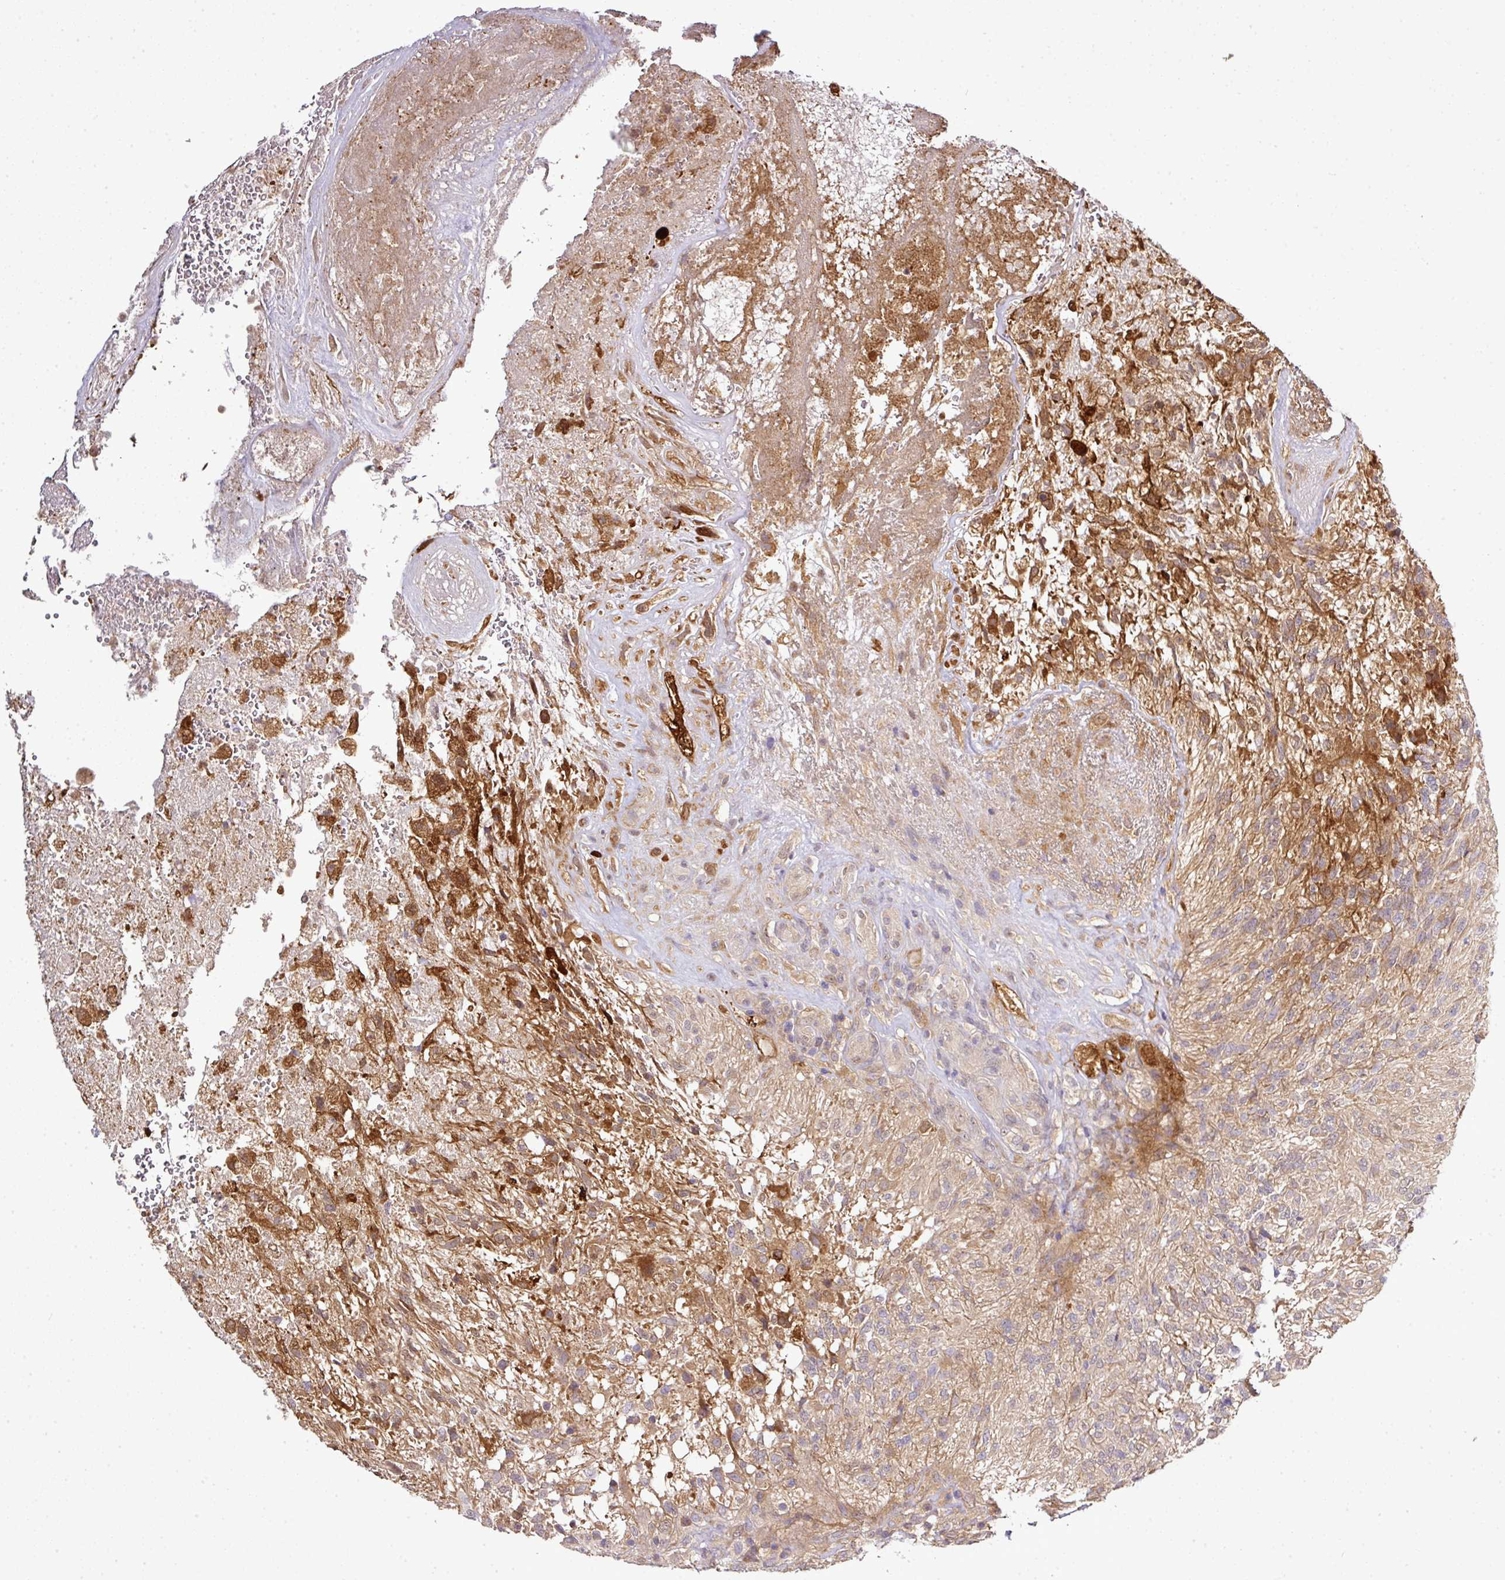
{"staining": {"intensity": "moderate", "quantity": "25%-75%", "location": "cytoplasmic/membranous"}, "tissue": "glioma", "cell_type": "Tumor cells", "image_type": "cancer", "snomed": [{"axis": "morphology", "description": "Glioma, malignant, High grade"}, {"axis": "topography", "description": "Brain"}], "caption": "Glioma was stained to show a protein in brown. There is medium levels of moderate cytoplasmic/membranous staining in approximately 25%-75% of tumor cells.", "gene": "TMEM107", "patient": {"sex": "male", "age": 56}}